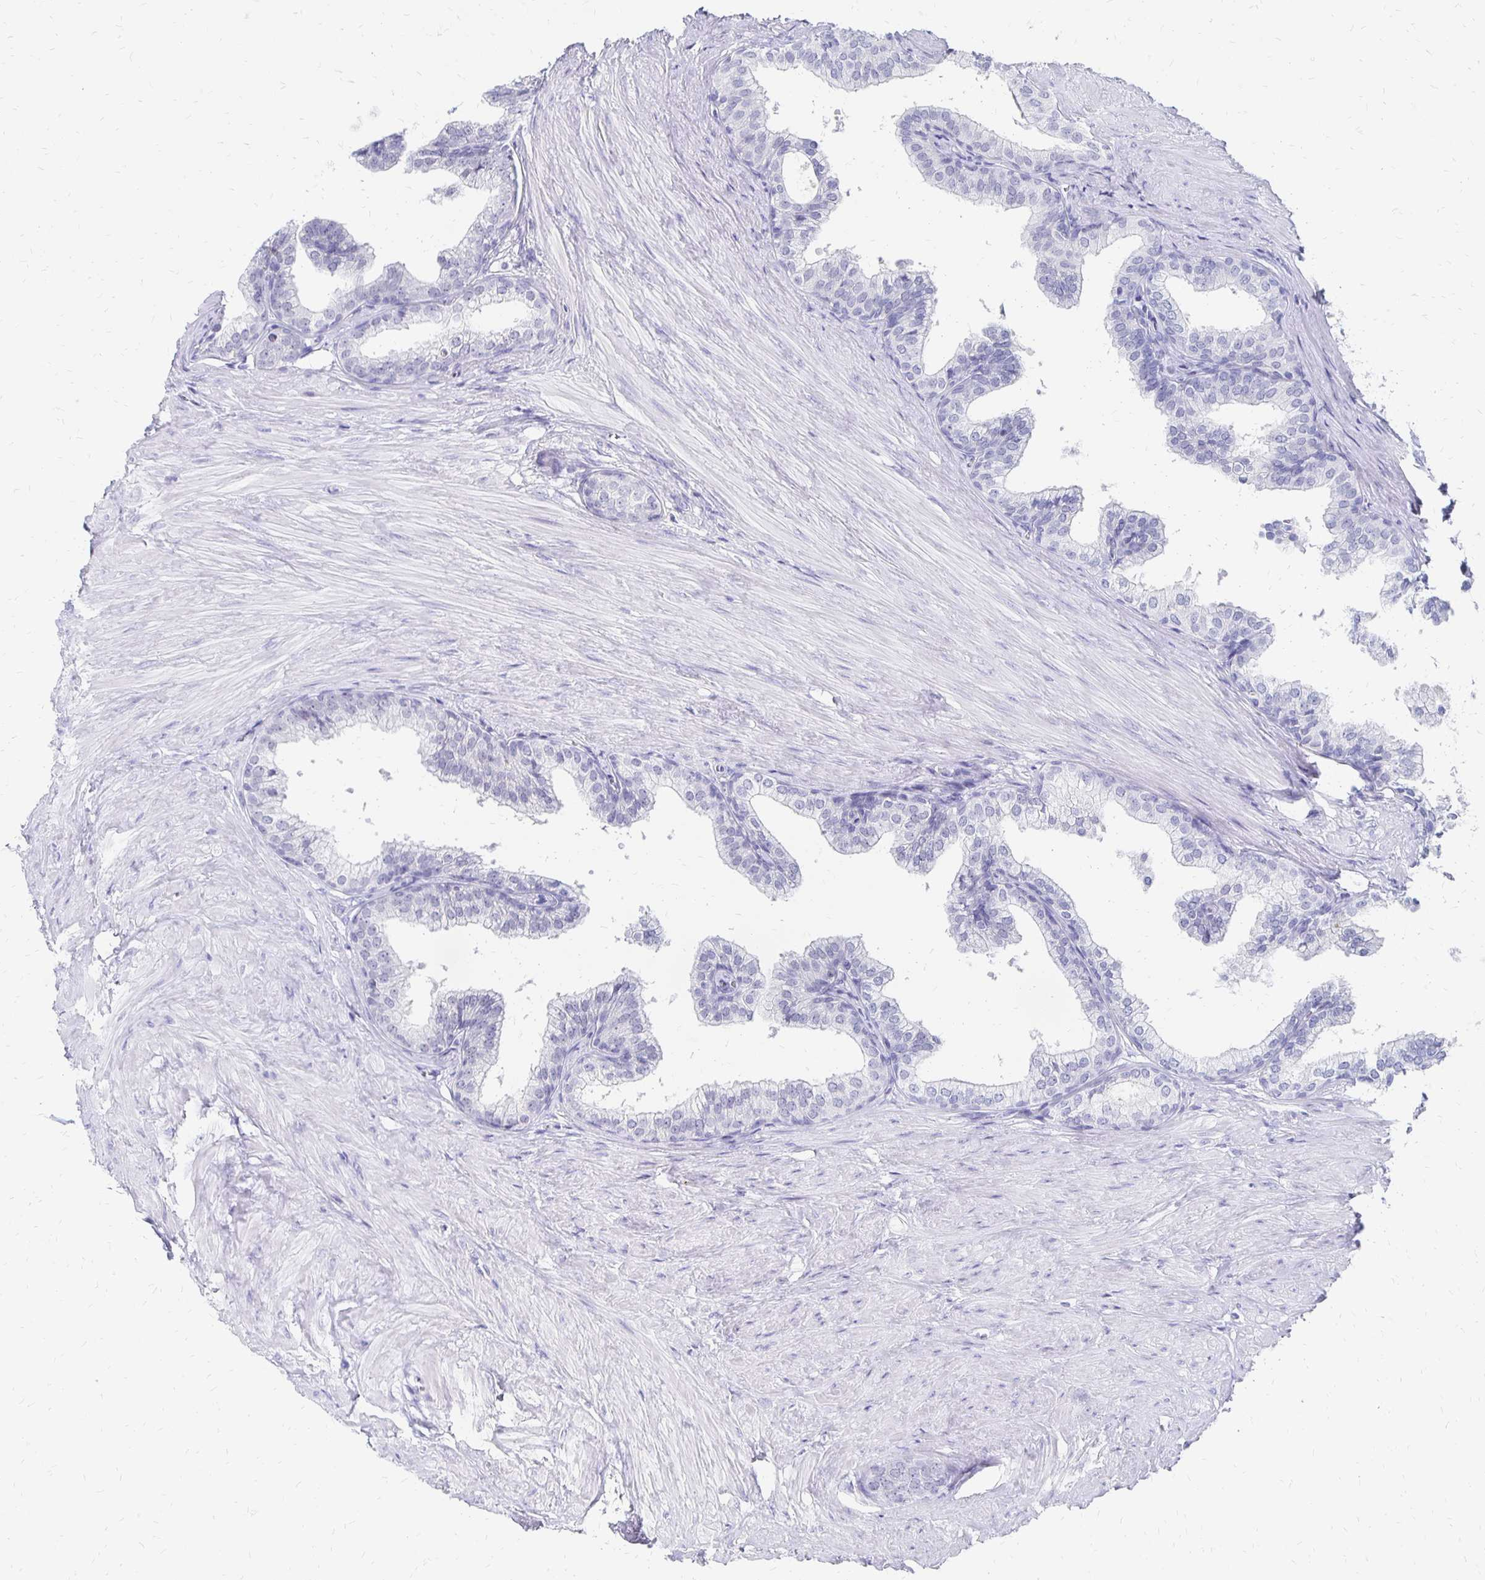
{"staining": {"intensity": "negative", "quantity": "none", "location": "none"}, "tissue": "prostate", "cell_type": "Glandular cells", "image_type": "normal", "snomed": [{"axis": "morphology", "description": "Normal tissue, NOS"}, {"axis": "topography", "description": "Prostate"}, {"axis": "topography", "description": "Peripheral nerve tissue"}], "caption": "Immunohistochemistry (IHC) image of normal prostate: human prostate stained with DAB demonstrates no significant protein positivity in glandular cells.", "gene": "SYT2", "patient": {"sex": "male", "age": 55}}